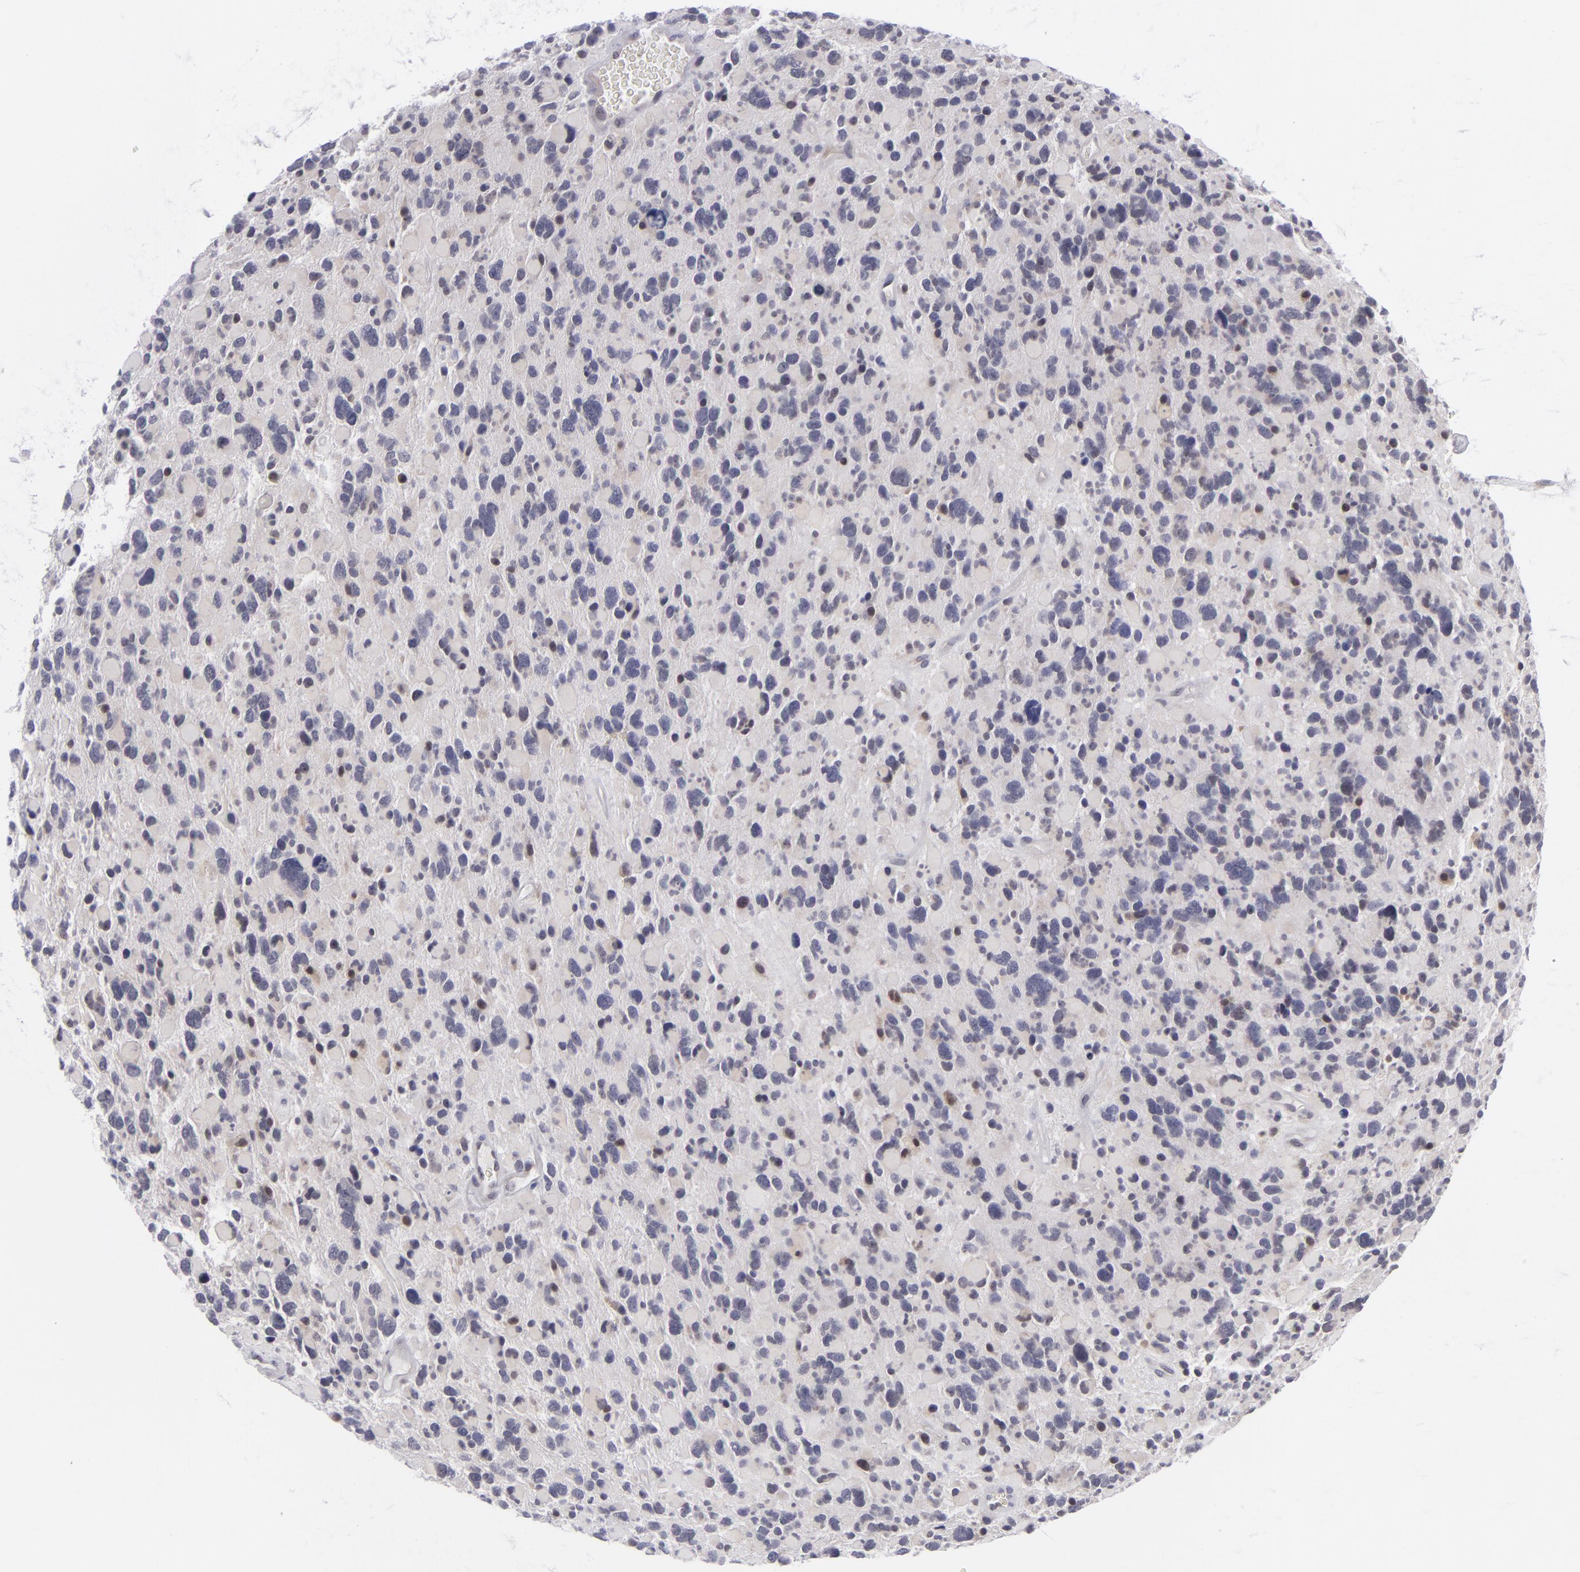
{"staining": {"intensity": "negative", "quantity": "none", "location": "none"}, "tissue": "glioma", "cell_type": "Tumor cells", "image_type": "cancer", "snomed": [{"axis": "morphology", "description": "Glioma, malignant, High grade"}, {"axis": "topography", "description": "Brain"}], "caption": "The histopathology image reveals no staining of tumor cells in malignant high-grade glioma.", "gene": "BCL10", "patient": {"sex": "female", "age": 37}}